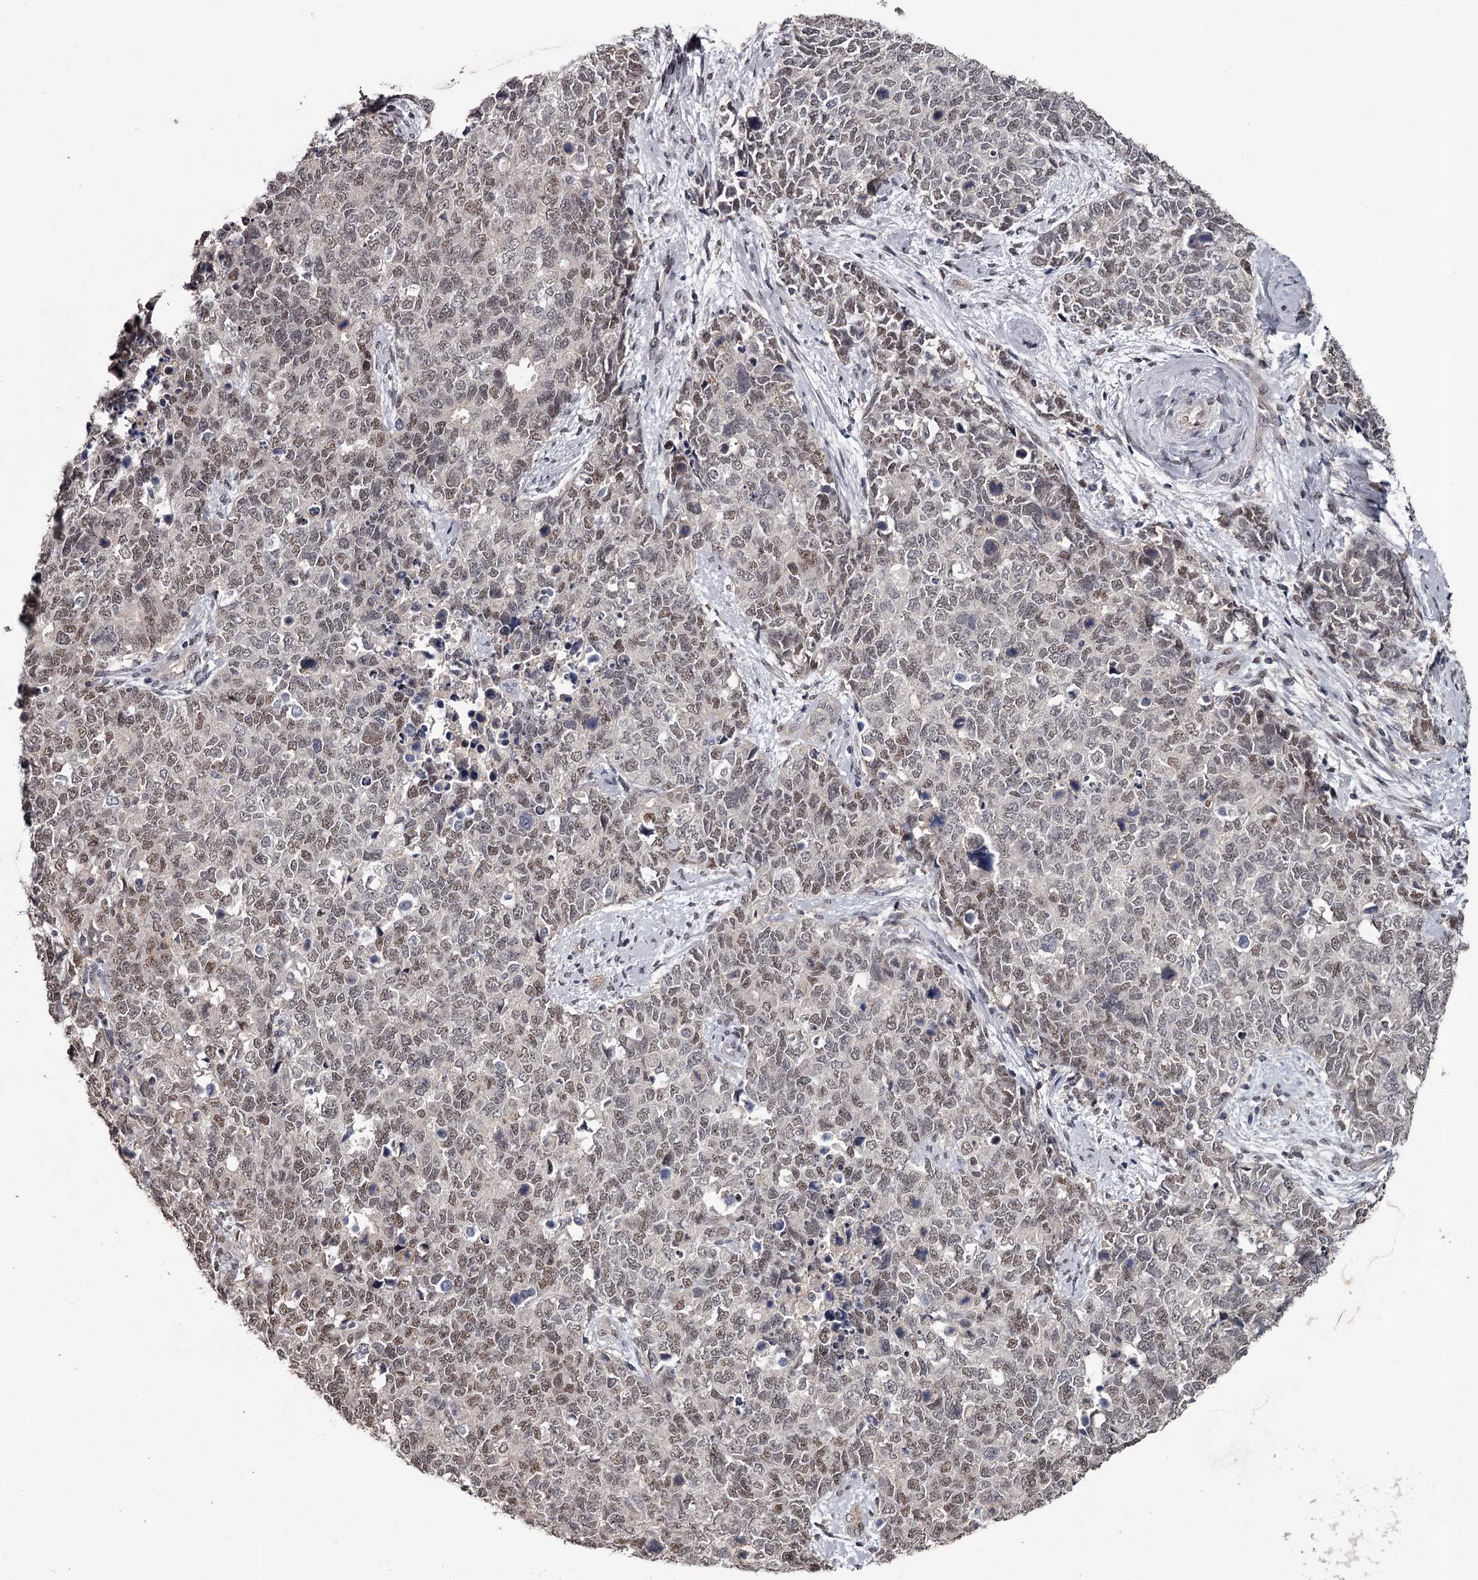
{"staining": {"intensity": "weak", "quantity": "25%-75%", "location": "nuclear"}, "tissue": "cervical cancer", "cell_type": "Tumor cells", "image_type": "cancer", "snomed": [{"axis": "morphology", "description": "Squamous cell carcinoma, NOS"}, {"axis": "topography", "description": "Cervix"}], "caption": "Brown immunohistochemical staining in human cervical squamous cell carcinoma demonstrates weak nuclear positivity in about 25%-75% of tumor cells.", "gene": "PRPF40B", "patient": {"sex": "female", "age": 63}}